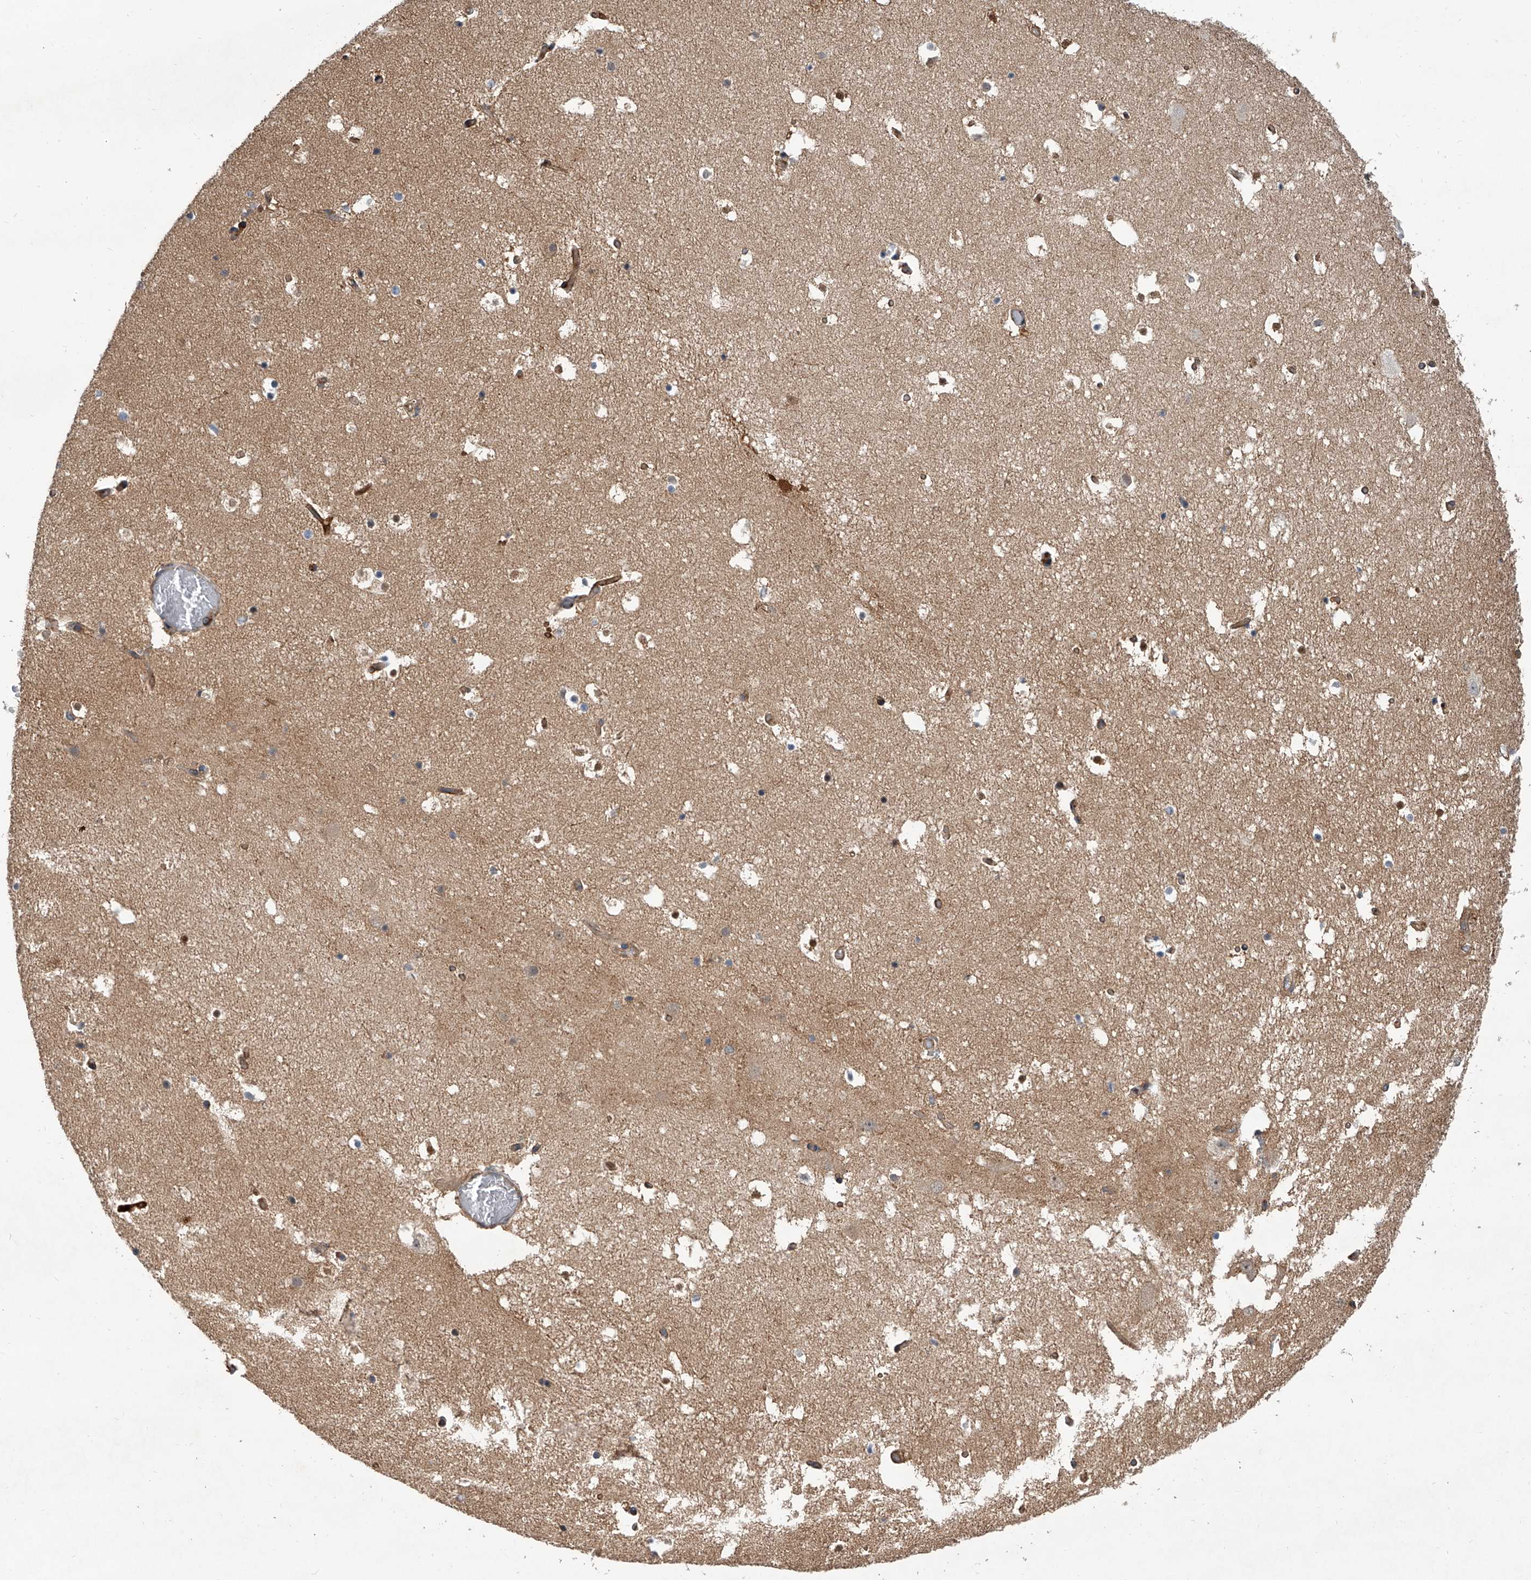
{"staining": {"intensity": "moderate", "quantity": "<25%", "location": "cytoplasmic/membranous,nuclear"}, "tissue": "hippocampus", "cell_type": "Glial cells", "image_type": "normal", "snomed": [{"axis": "morphology", "description": "Normal tissue, NOS"}, {"axis": "topography", "description": "Hippocampus"}], "caption": "Immunohistochemistry (DAB) staining of unremarkable hippocampus reveals moderate cytoplasmic/membranous,nuclear protein staining in approximately <25% of glial cells.", "gene": "USP47", "patient": {"sex": "female", "age": 52}}